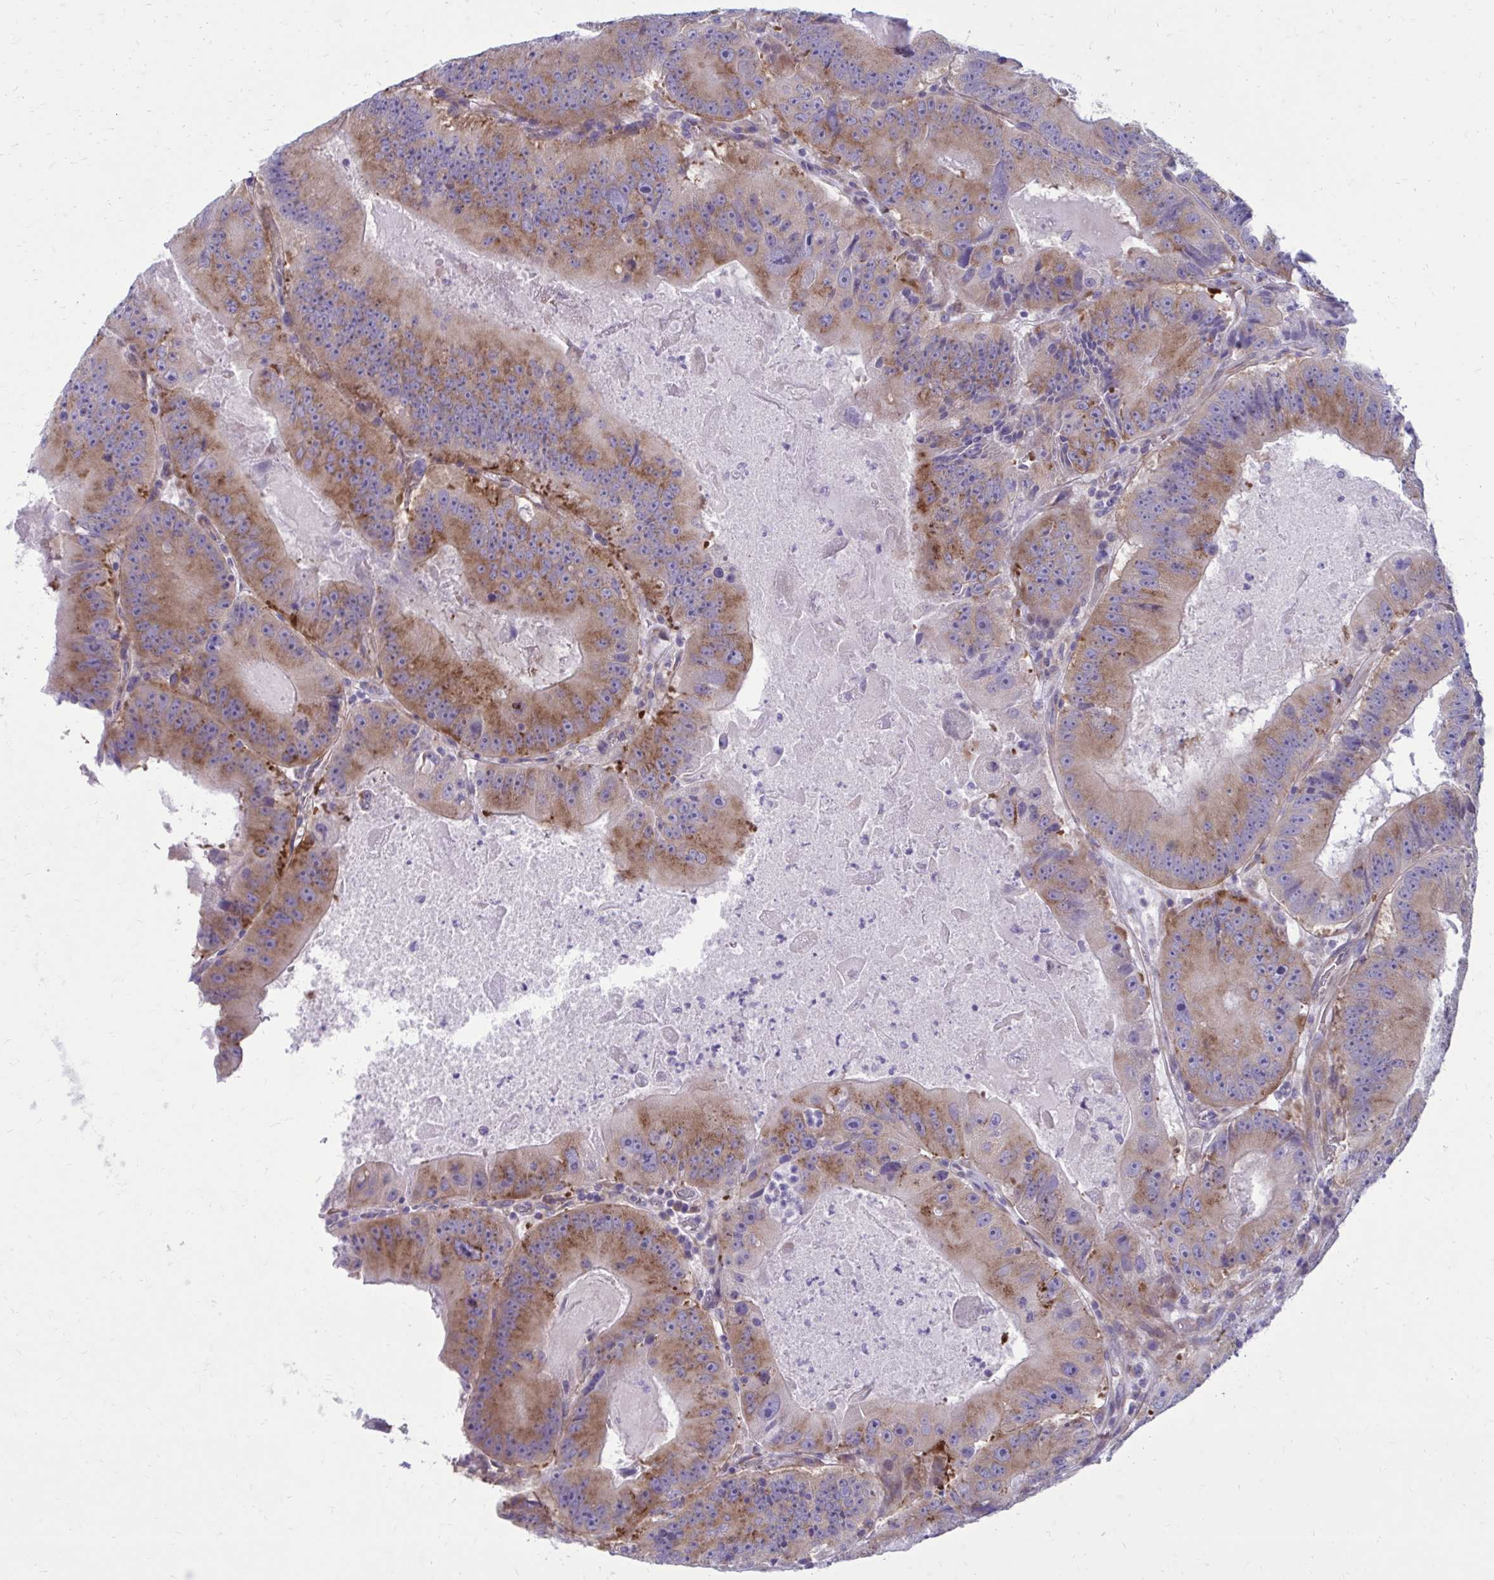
{"staining": {"intensity": "moderate", "quantity": ">75%", "location": "cytoplasmic/membranous"}, "tissue": "colorectal cancer", "cell_type": "Tumor cells", "image_type": "cancer", "snomed": [{"axis": "morphology", "description": "Adenocarcinoma, NOS"}, {"axis": "topography", "description": "Colon"}], "caption": "Colorectal cancer stained for a protein shows moderate cytoplasmic/membranous positivity in tumor cells.", "gene": "GIGYF2", "patient": {"sex": "female", "age": 86}}